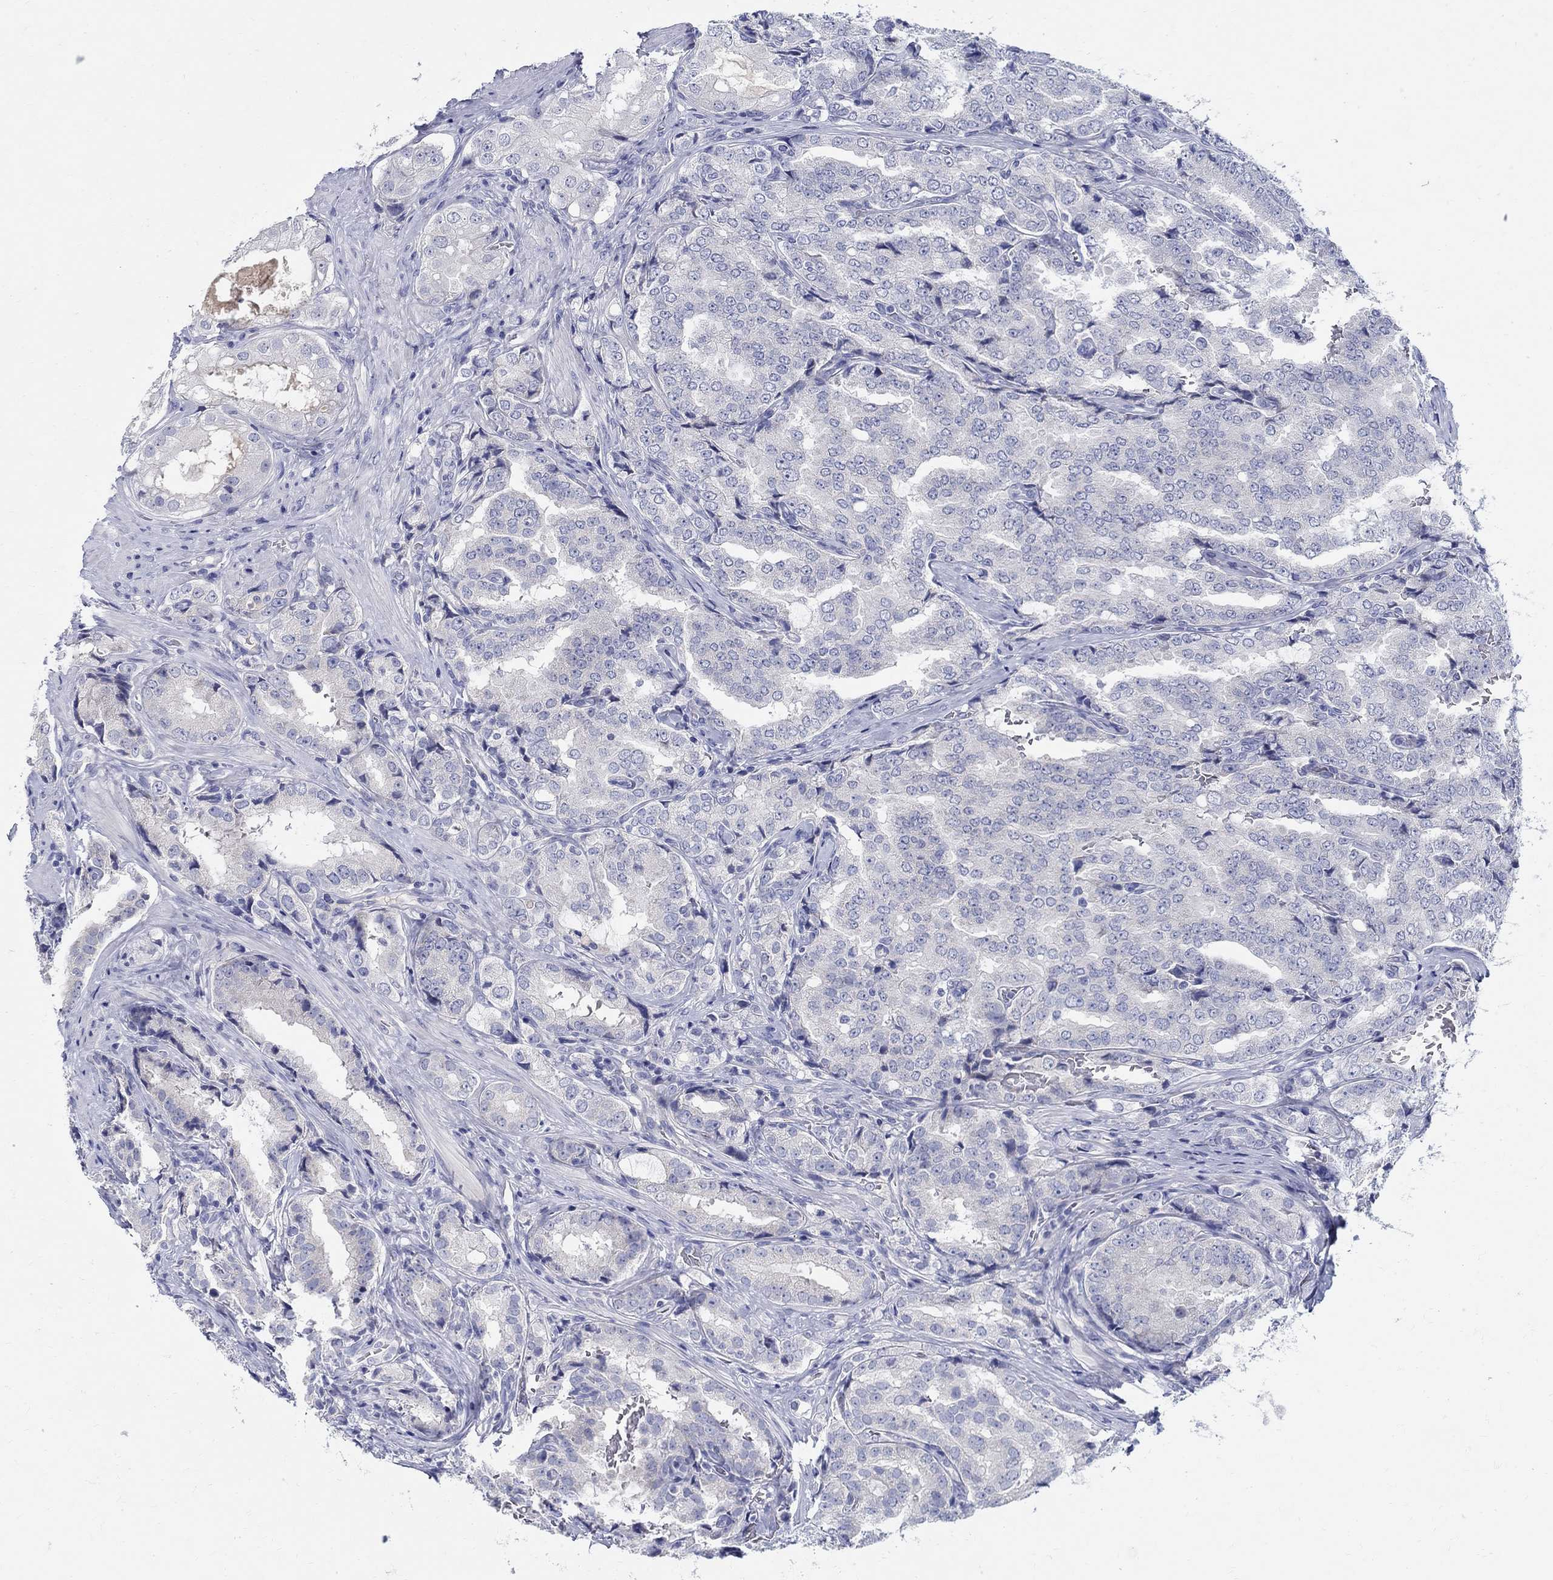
{"staining": {"intensity": "negative", "quantity": "none", "location": "none"}, "tissue": "prostate cancer", "cell_type": "Tumor cells", "image_type": "cancer", "snomed": [{"axis": "morphology", "description": "Adenocarcinoma, NOS"}, {"axis": "topography", "description": "Prostate"}], "caption": "Tumor cells are negative for protein expression in human prostate cancer.", "gene": "CRYGD", "patient": {"sex": "male", "age": 65}}